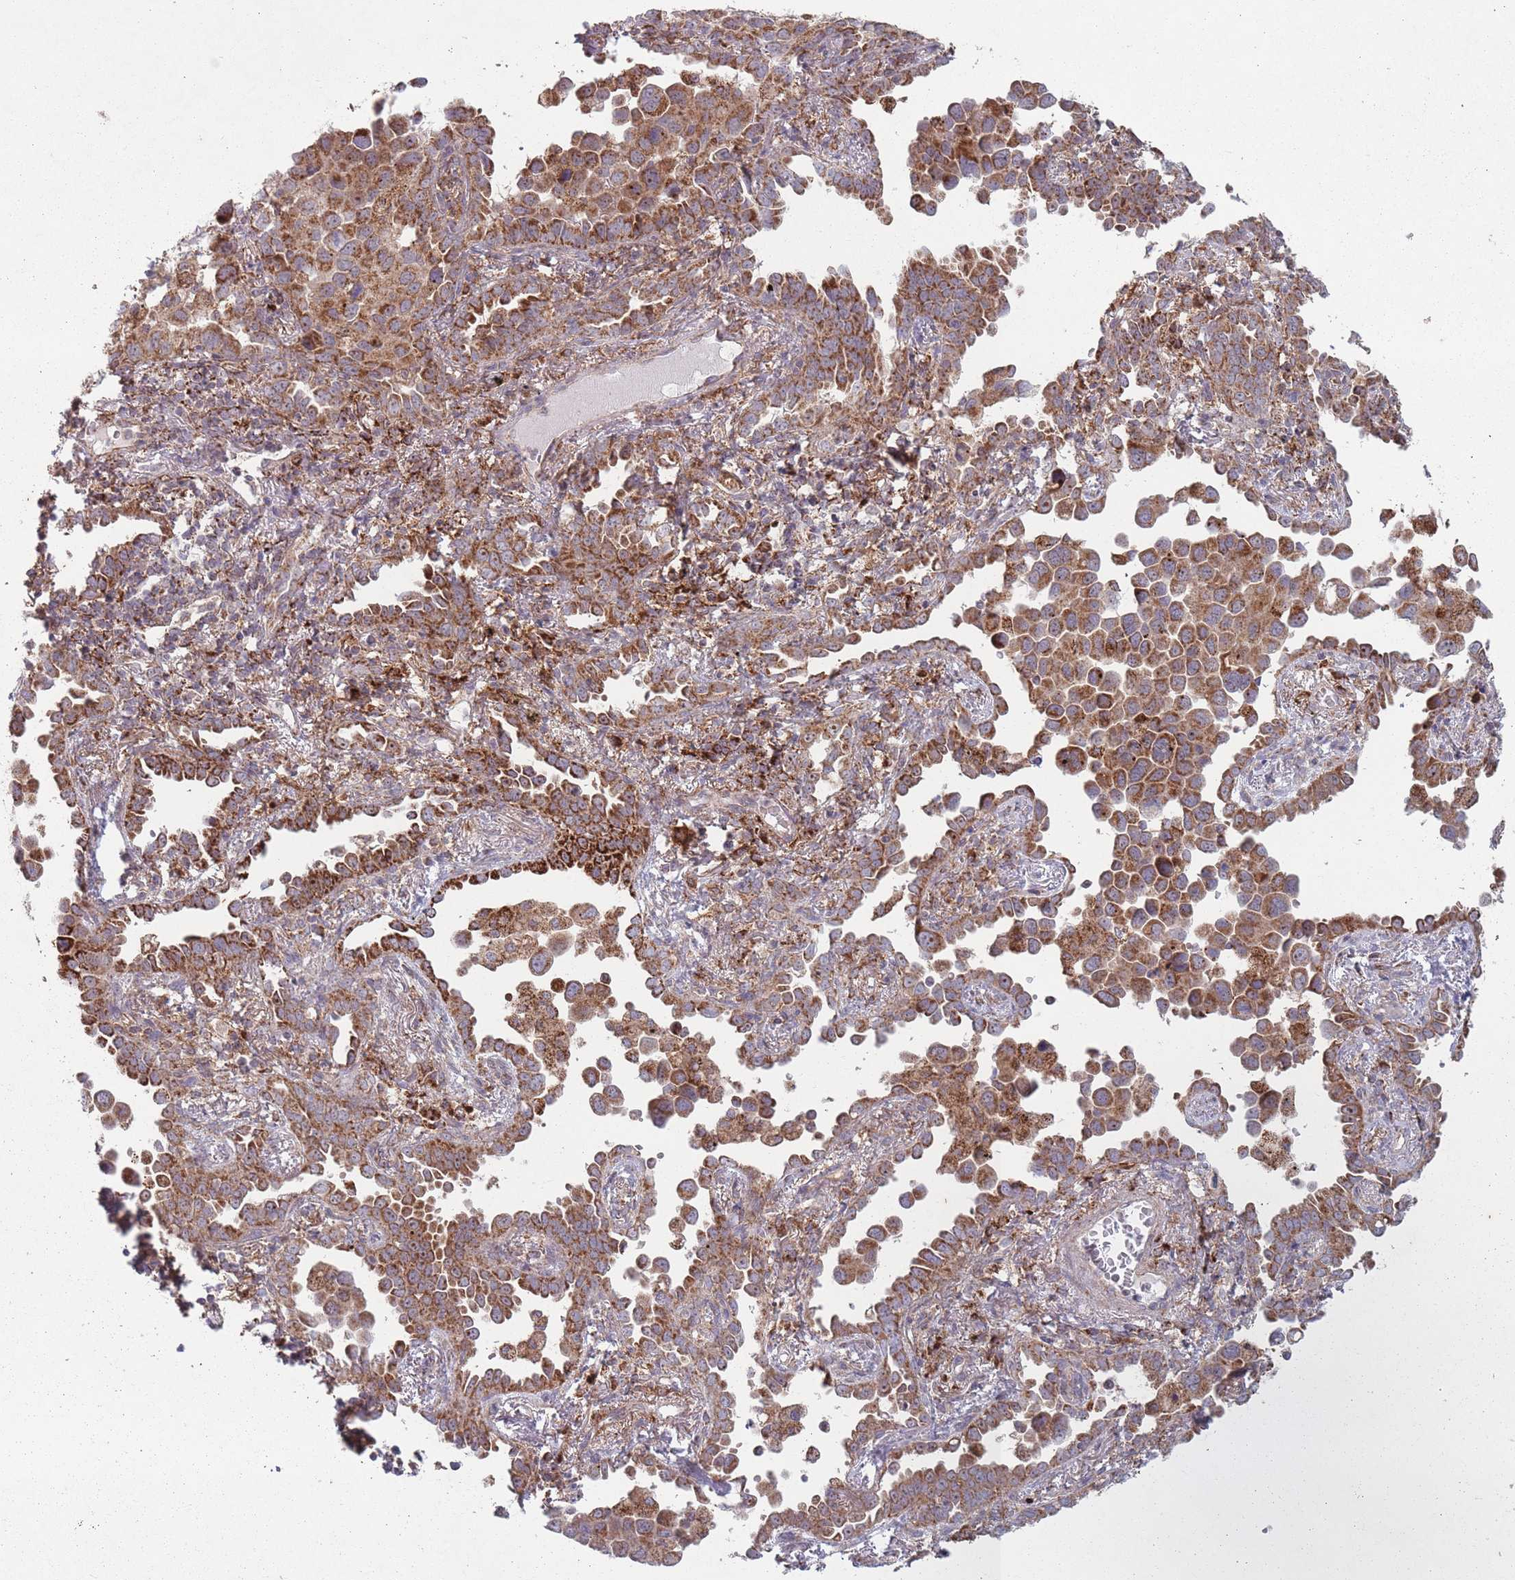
{"staining": {"intensity": "strong", "quantity": ">75%", "location": "cytoplasmic/membranous"}, "tissue": "lung cancer", "cell_type": "Tumor cells", "image_type": "cancer", "snomed": [{"axis": "morphology", "description": "Adenocarcinoma, NOS"}, {"axis": "topography", "description": "Lung"}], "caption": "Immunohistochemistry (IHC) image of neoplastic tissue: lung cancer (adenocarcinoma) stained using IHC exhibits high levels of strong protein expression localized specifically in the cytoplasmic/membranous of tumor cells, appearing as a cytoplasmic/membranous brown color.", "gene": "OR10Q1", "patient": {"sex": "male", "age": 67}}